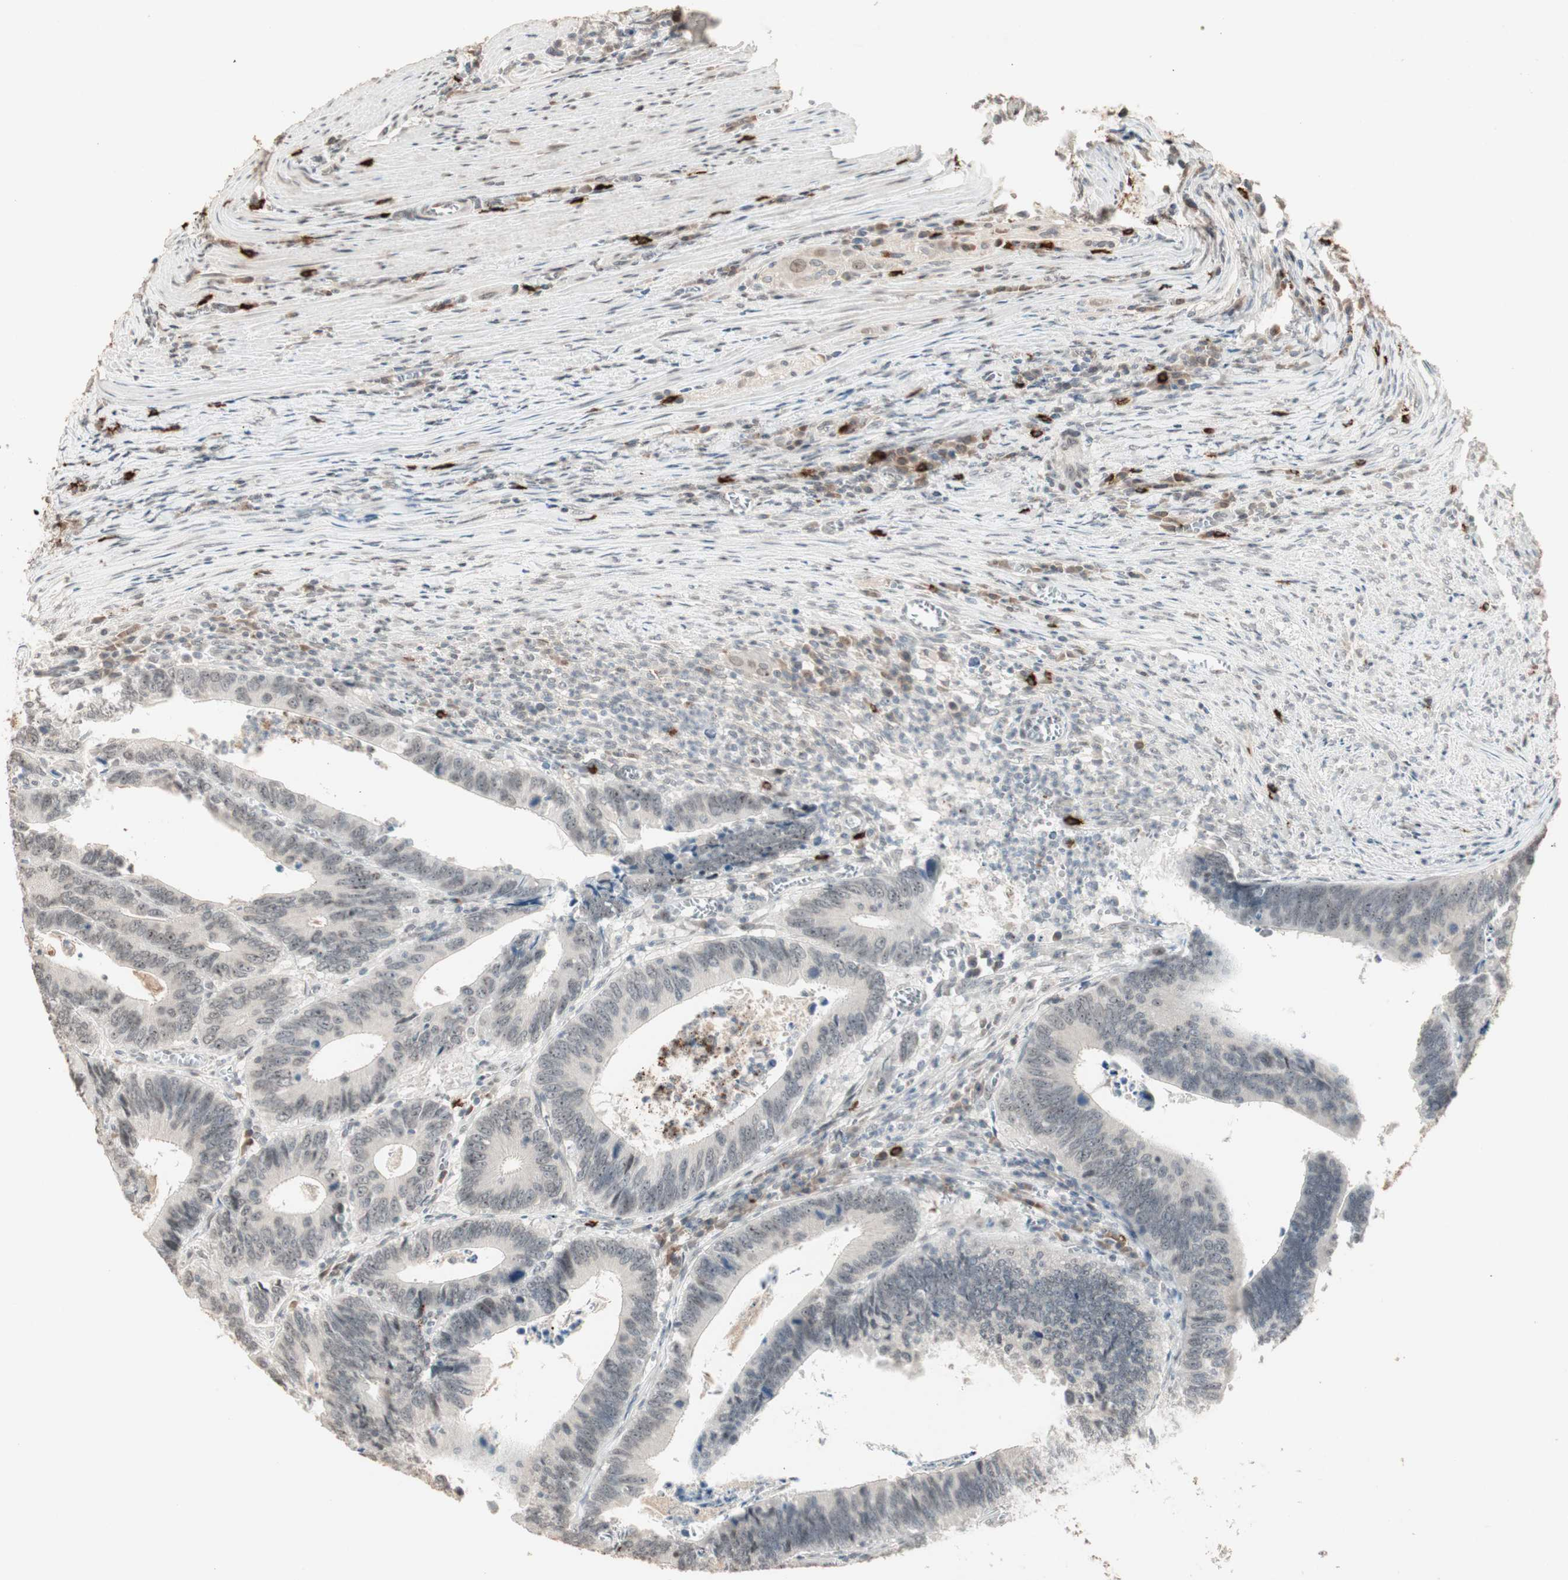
{"staining": {"intensity": "moderate", "quantity": "25%-75%", "location": "nuclear"}, "tissue": "colorectal cancer", "cell_type": "Tumor cells", "image_type": "cancer", "snomed": [{"axis": "morphology", "description": "Adenocarcinoma, NOS"}, {"axis": "topography", "description": "Colon"}], "caption": "About 25%-75% of tumor cells in colorectal cancer reveal moderate nuclear protein expression as visualized by brown immunohistochemical staining.", "gene": "ETV4", "patient": {"sex": "male", "age": 72}}